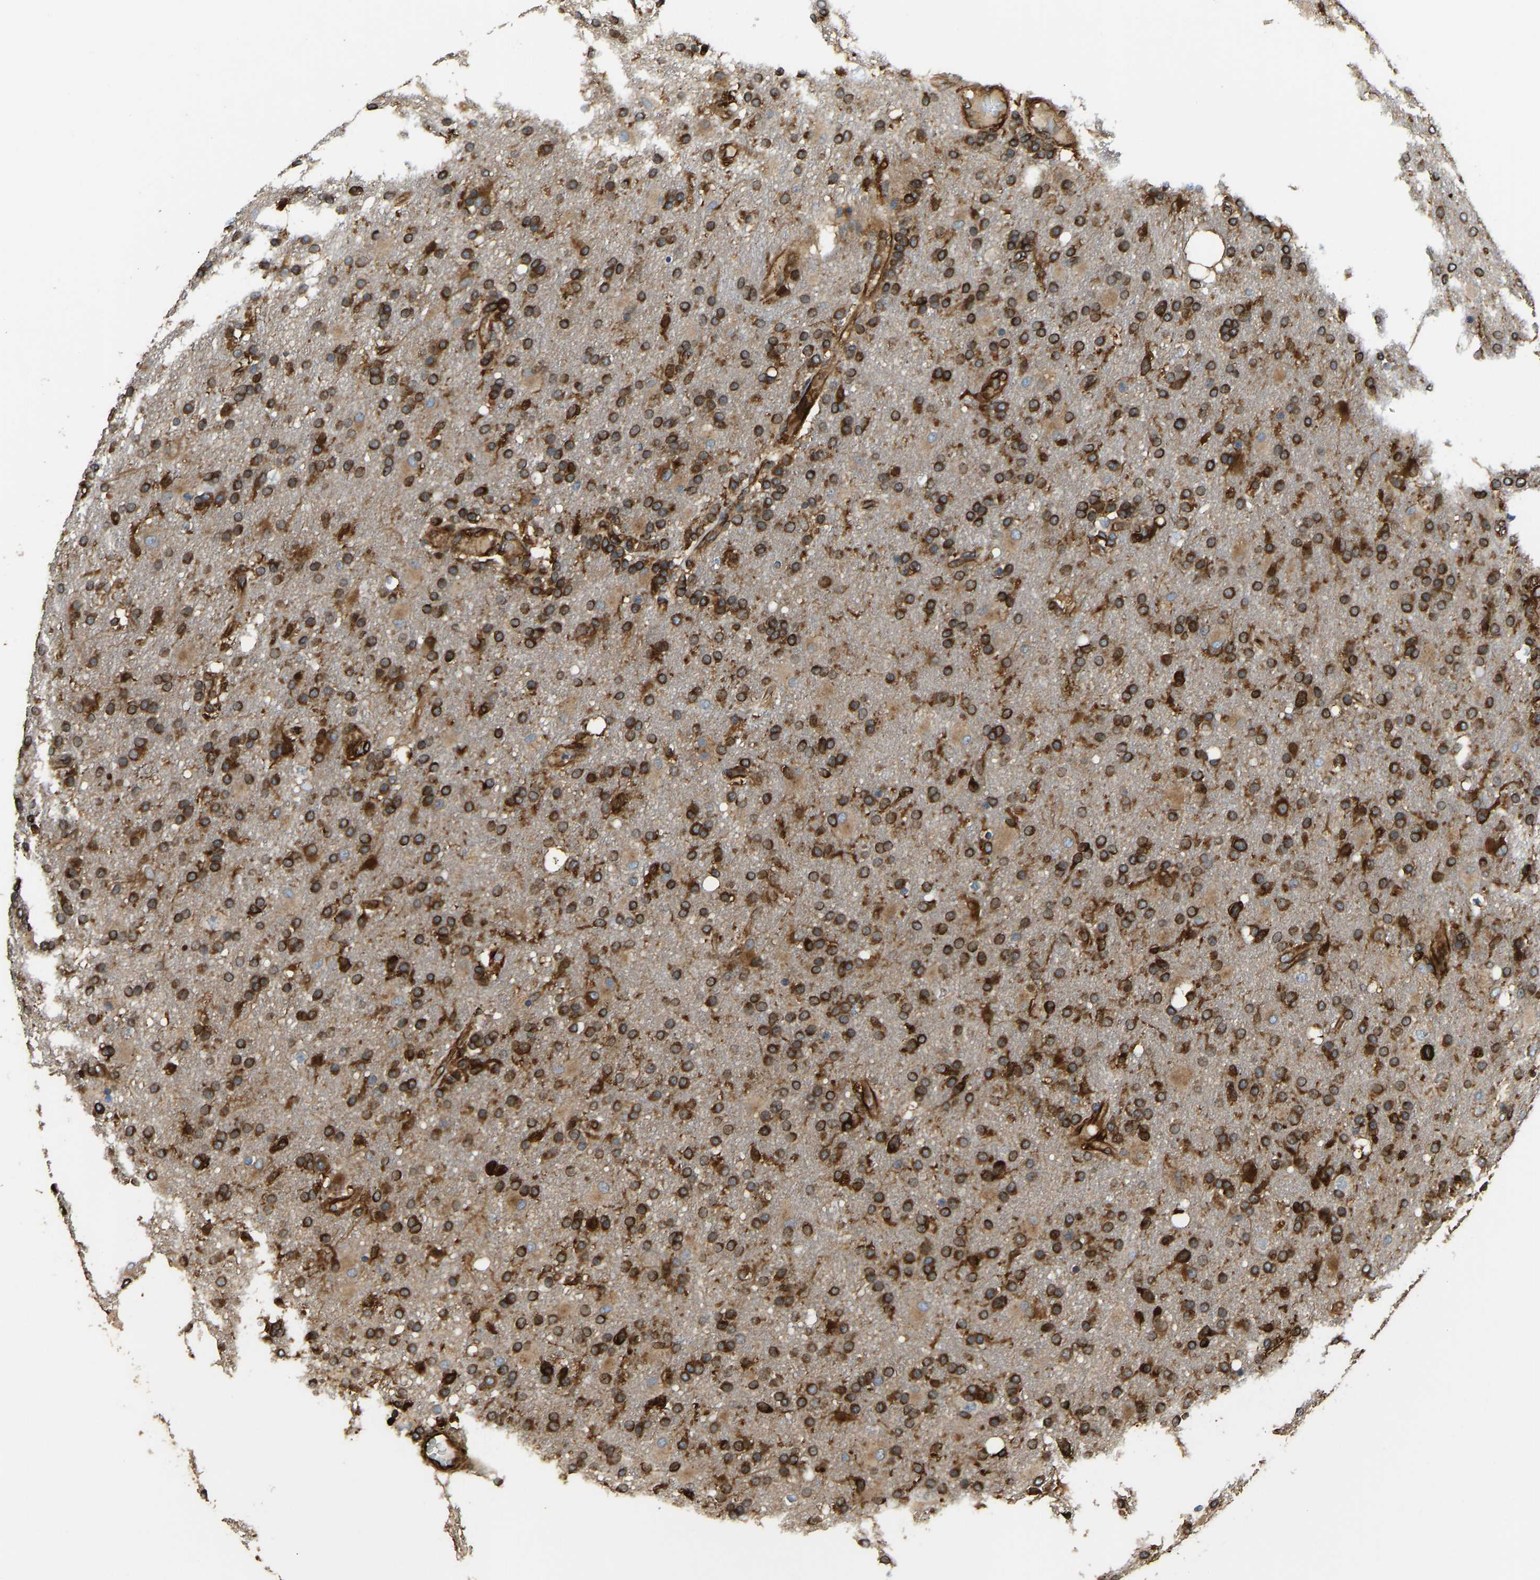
{"staining": {"intensity": "strong", "quantity": ">75%", "location": "cytoplasmic/membranous"}, "tissue": "glioma", "cell_type": "Tumor cells", "image_type": "cancer", "snomed": [{"axis": "morphology", "description": "Glioma, malignant, High grade"}, {"axis": "topography", "description": "Brain"}], "caption": "Malignant glioma (high-grade) stained for a protein demonstrates strong cytoplasmic/membranous positivity in tumor cells.", "gene": "BEX3", "patient": {"sex": "male", "age": 72}}